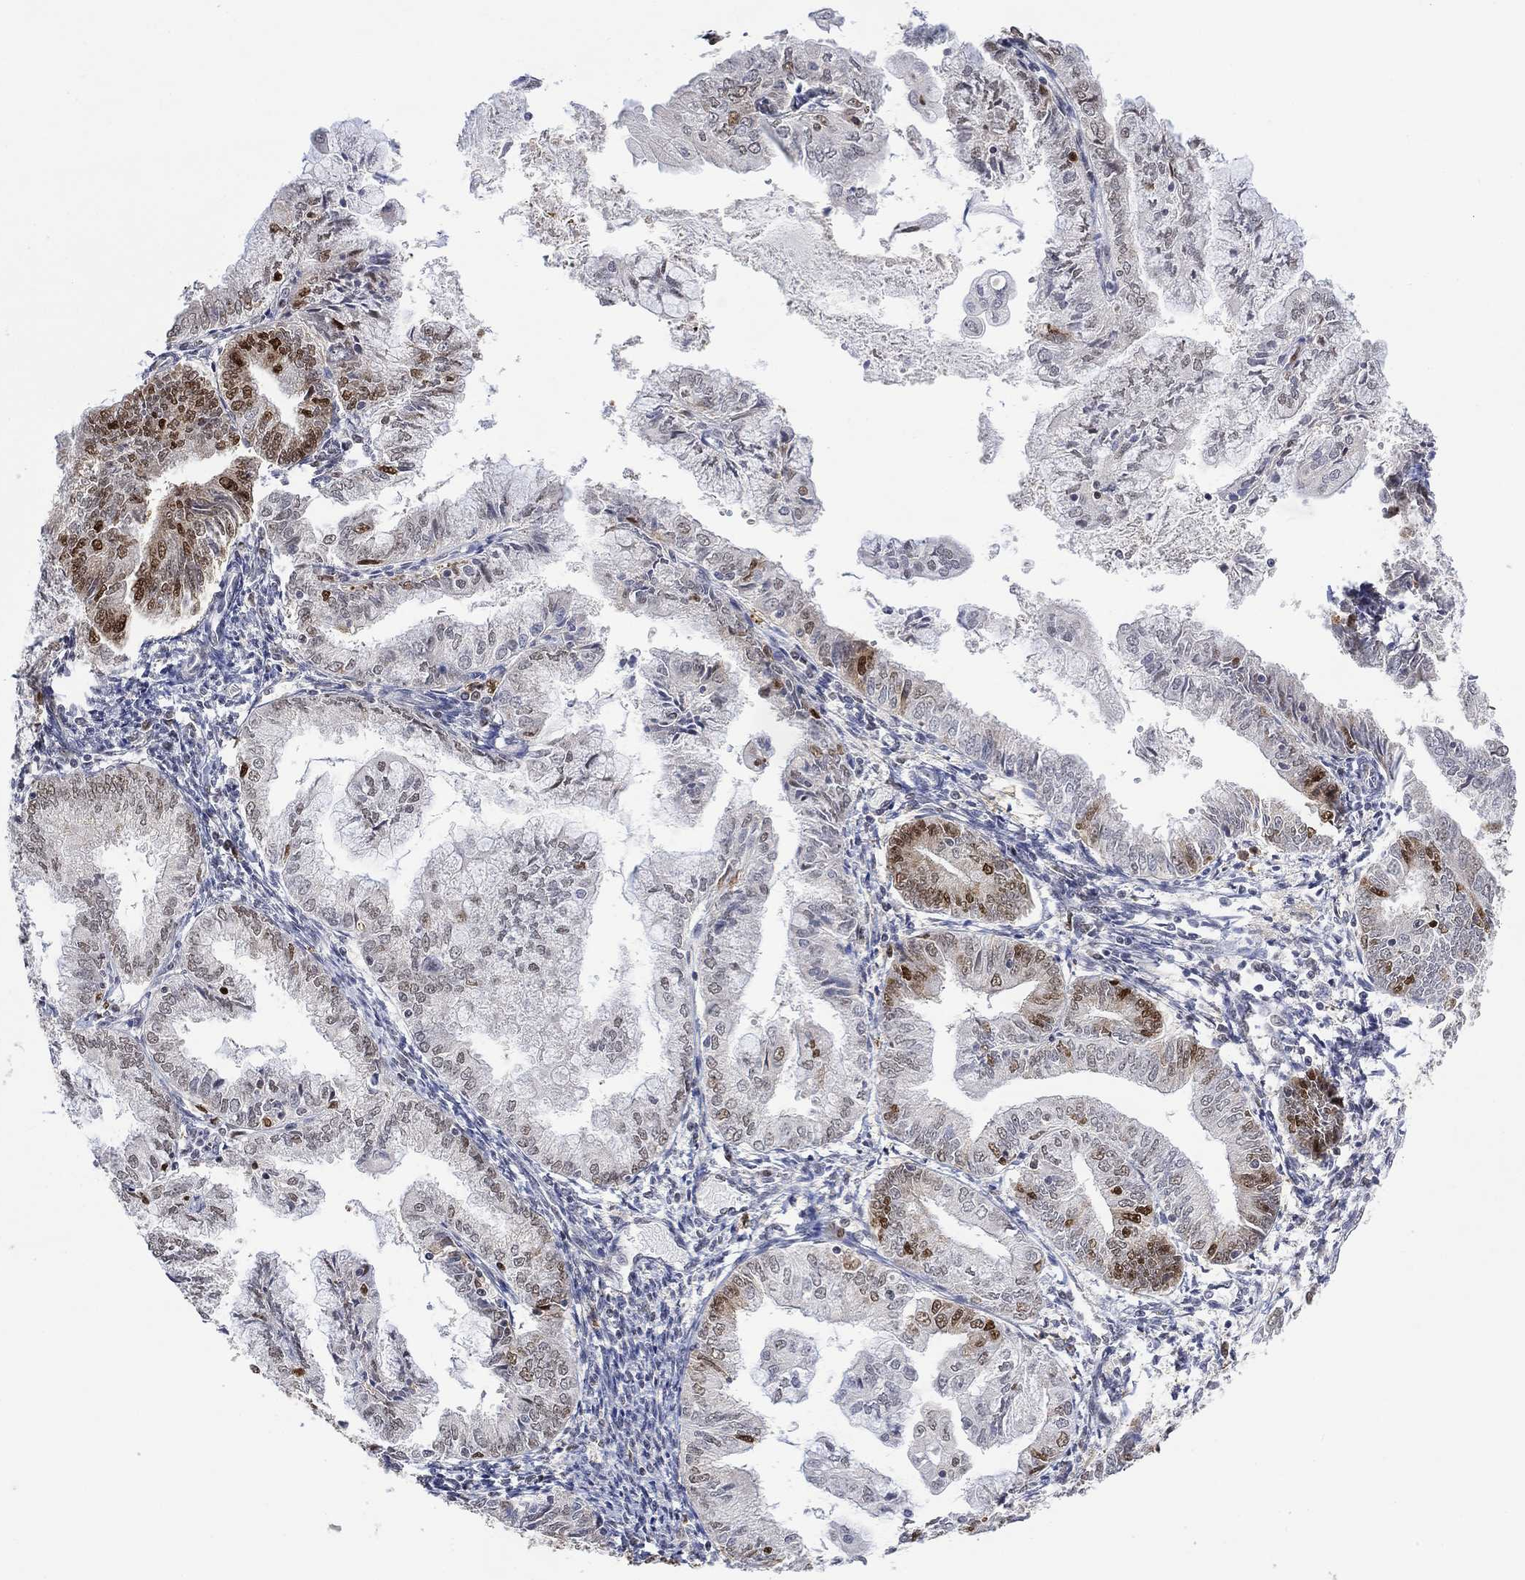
{"staining": {"intensity": "strong", "quantity": "<25%", "location": "cytoplasmic/membranous,nuclear"}, "tissue": "endometrial cancer", "cell_type": "Tumor cells", "image_type": "cancer", "snomed": [{"axis": "morphology", "description": "Adenocarcinoma, NOS"}, {"axis": "topography", "description": "Endometrium"}], "caption": "Endometrial cancer (adenocarcinoma) stained for a protein (brown) displays strong cytoplasmic/membranous and nuclear positive positivity in about <25% of tumor cells.", "gene": "RAD54L2", "patient": {"sex": "female", "age": 56}}